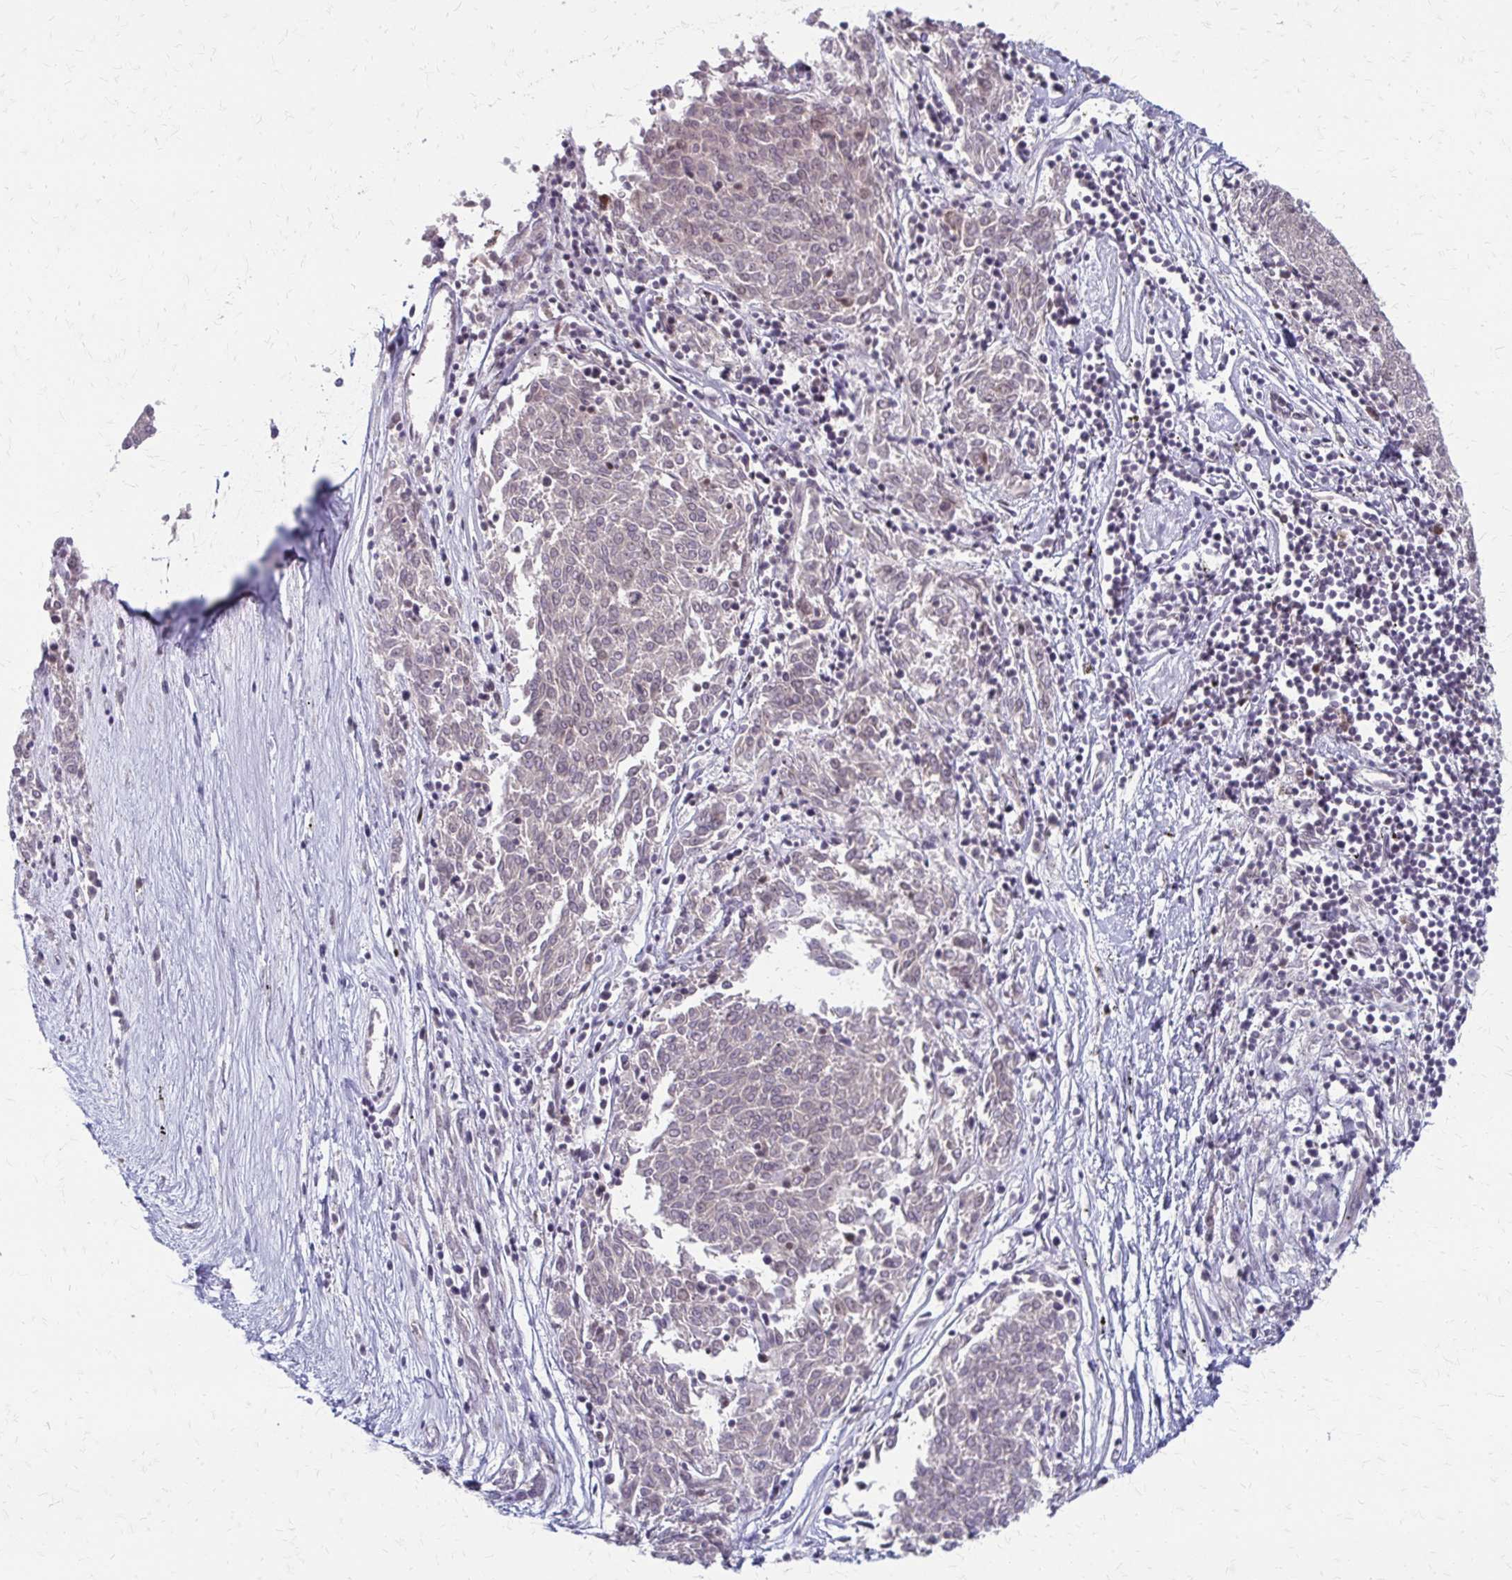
{"staining": {"intensity": "negative", "quantity": "none", "location": "none"}, "tissue": "melanoma", "cell_type": "Tumor cells", "image_type": "cancer", "snomed": [{"axis": "morphology", "description": "Malignant melanoma, NOS"}, {"axis": "topography", "description": "Skin"}], "caption": "Protein analysis of malignant melanoma displays no significant positivity in tumor cells.", "gene": "EED", "patient": {"sex": "female", "age": 72}}